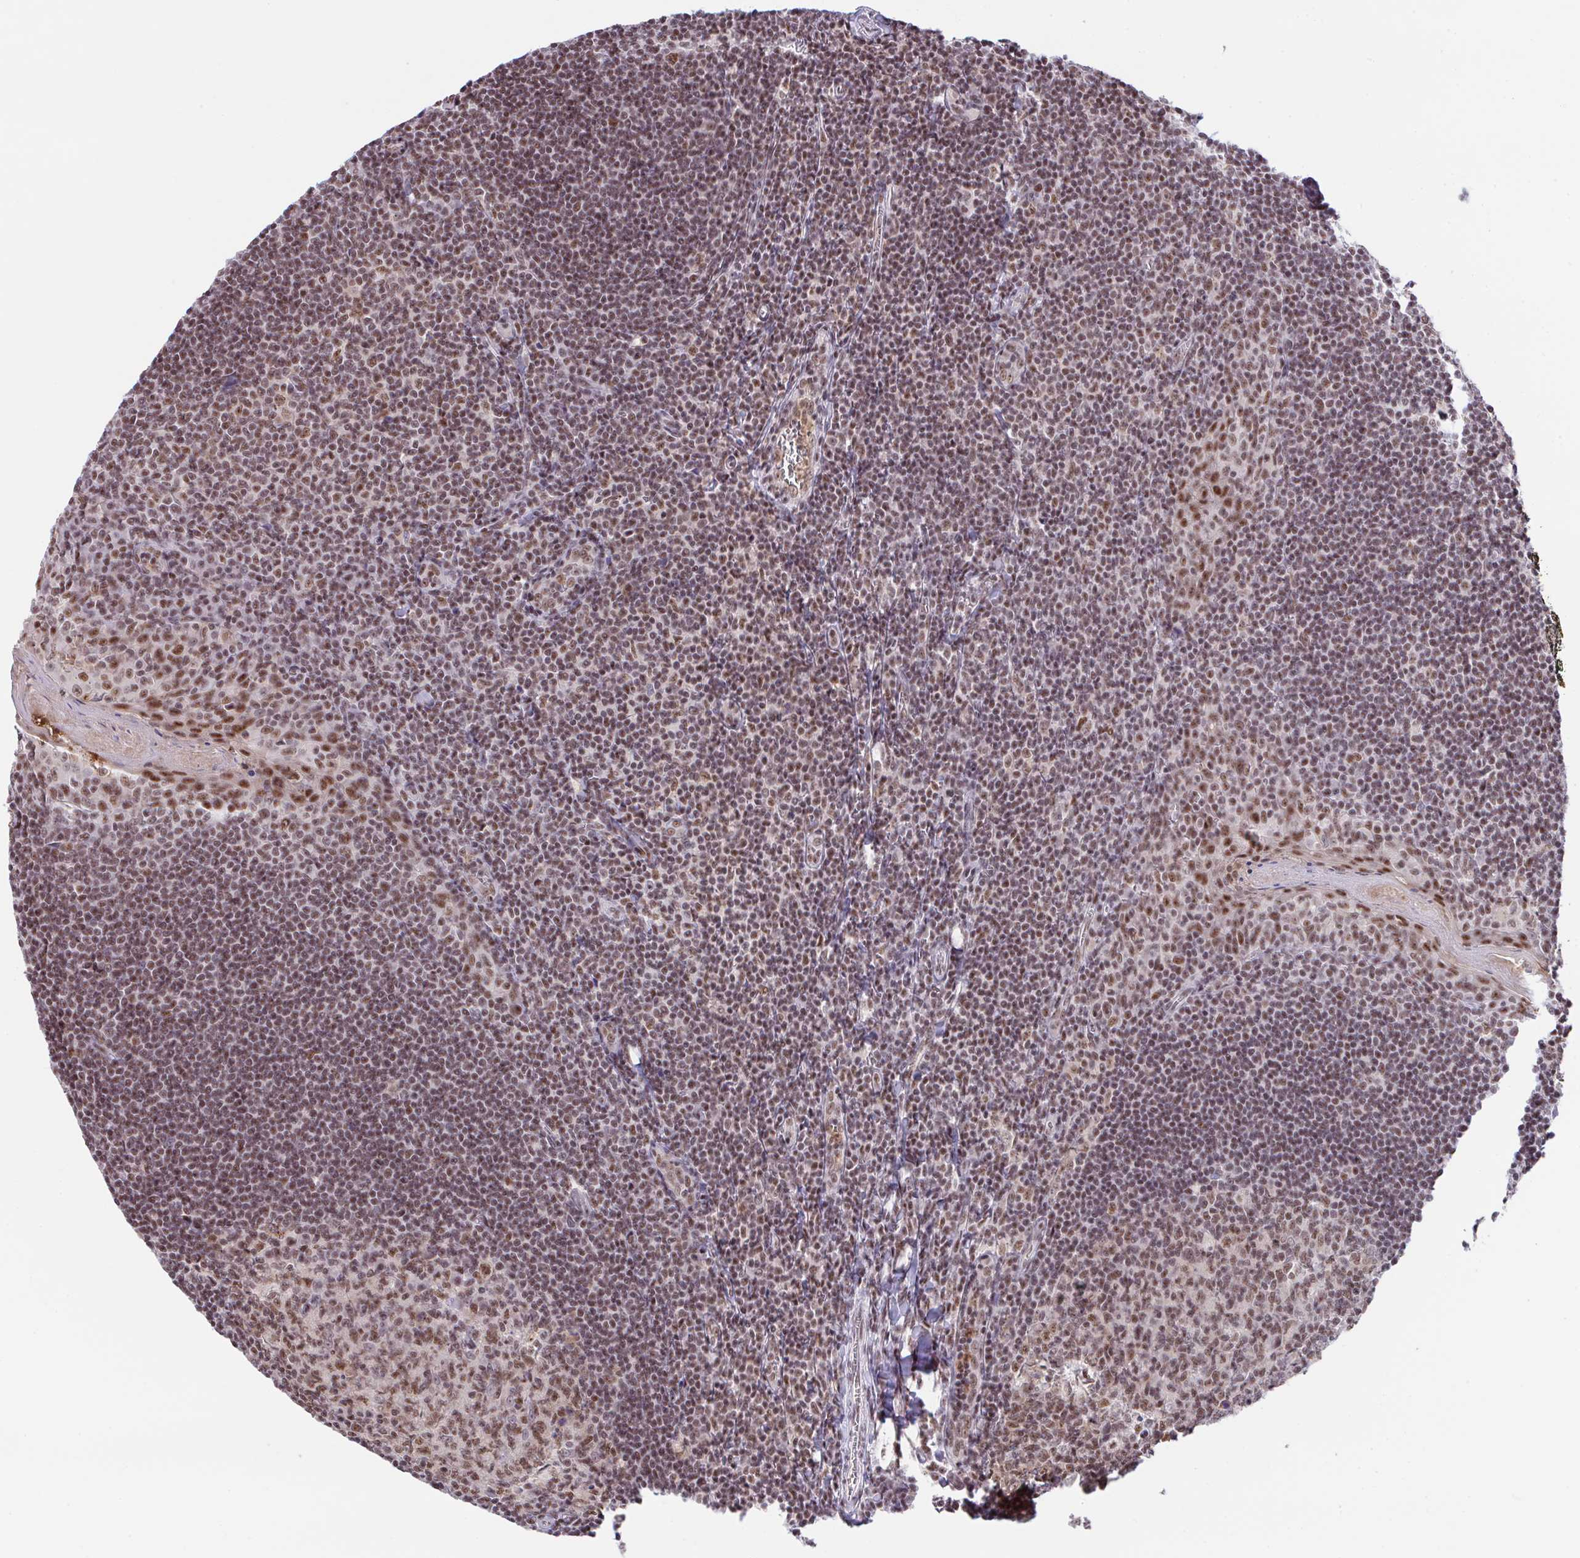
{"staining": {"intensity": "moderate", "quantity": "25%-75%", "location": "nuclear"}, "tissue": "tonsil", "cell_type": "Germinal center cells", "image_type": "normal", "snomed": [{"axis": "morphology", "description": "Normal tissue, NOS"}, {"axis": "topography", "description": "Tonsil"}], "caption": "Unremarkable tonsil was stained to show a protein in brown. There is medium levels of moderate nuclear expression in approximately 25%-75% of germinal center cells. The protein of interest is shown in brown color, while the nuclei are stained blue.", "gene": "OR6K3", "patient": {"sex": "male", "age": 27}}